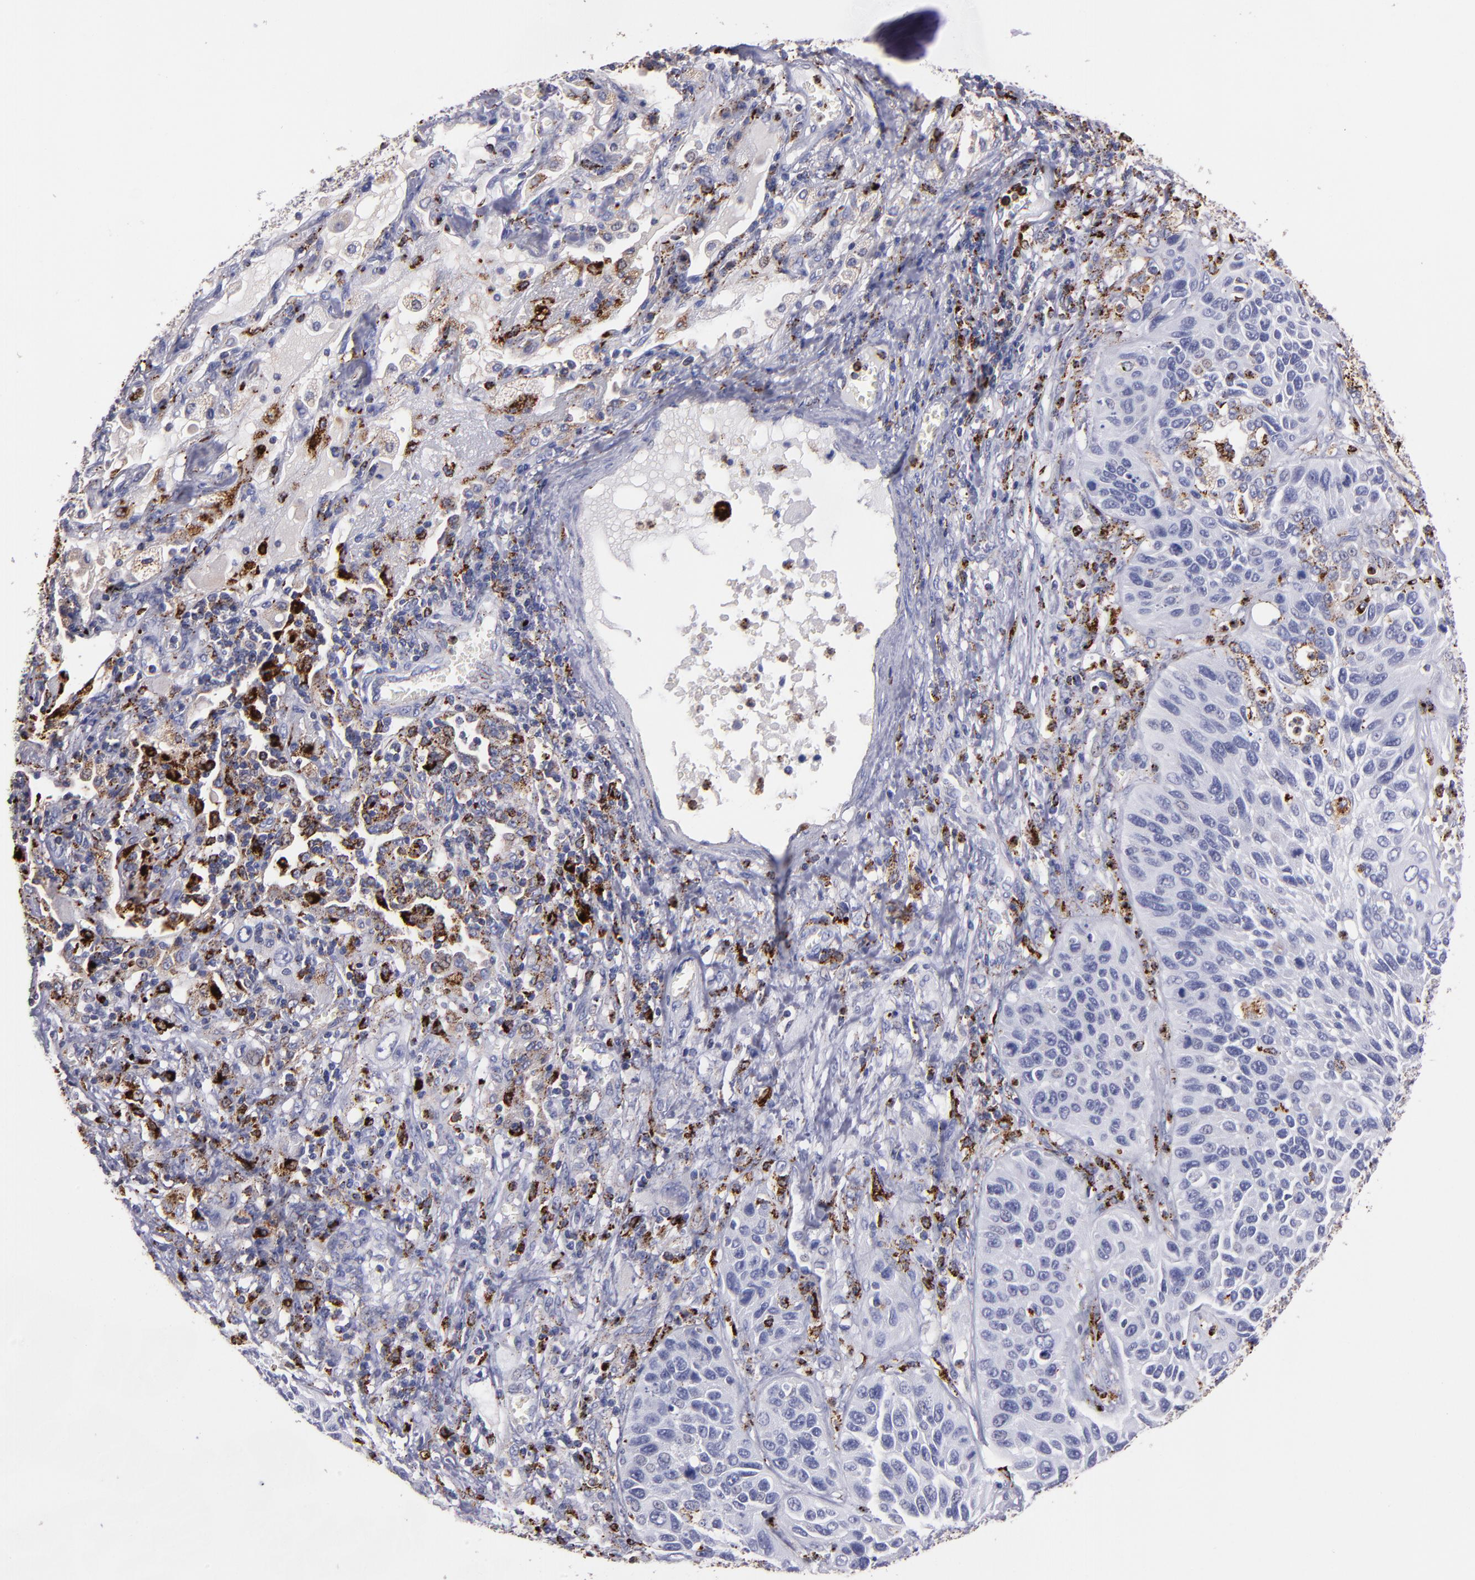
{"staining": {"intensity": "negative", "quantity": "none", "location": "none"}, "tissue": "lung cancer", "cell_type": "Tumor cells", "image_type": "cancer", "snomed": [{"axis": "morphology", "description": "Squamous cell carcinoma, NOS"}, {"axis": "topography", "description": "Lung"}], "caption": "High magnification brightfield microscopy of lung cancer (squamous cell carcinoma) stained with DAB (3,3'-diaminobenzidine) (brown) and counterstained with hematoxylin (blue): tumor cells show no significant expression.", "gene": "CTSS", "patient": {"sex": "female", "age": 76}}